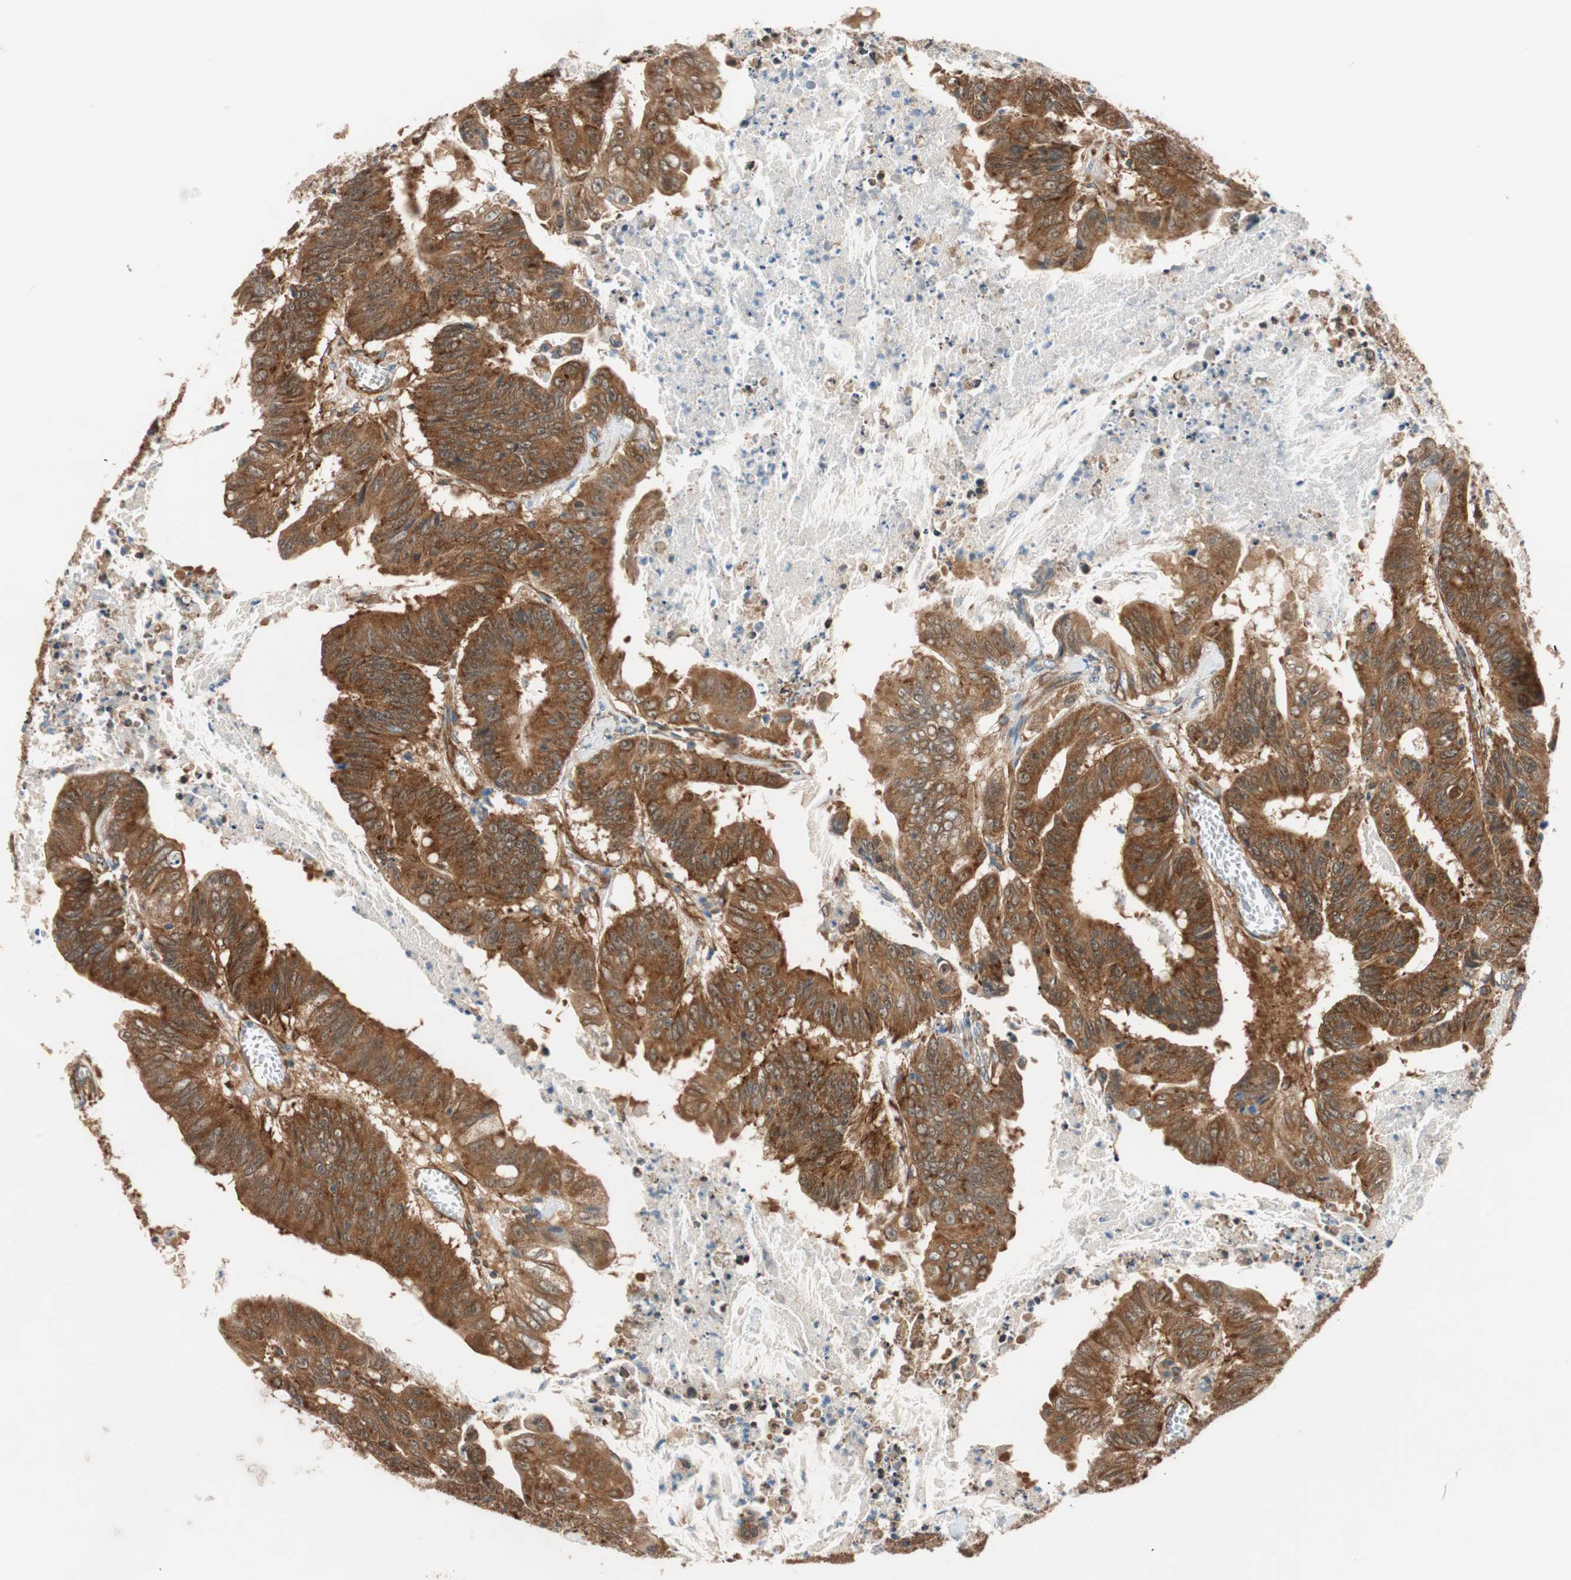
{"staining": {"intensity": "strong", "quantity": ">75%", "location": "cytoplasmic/membranous"}, "tissue": "colorectal cancer", "cell_type": "Tumor cells", "image_type": "cancer", "snomed": [{"axis": "morphology", "description": "Adenocarcinoma, NOS"}, {"axis": "topography", "description": "Colon"}], "caption": "Human colorectal cancer (adenocarcinoma) stained for a protein (brown) demonstrates strong cytoplasmic/membranous positive positivity in approximately >75% of tumor cells.", "gene": "WASL", "patient": {"sex": "male", "age": 45}}